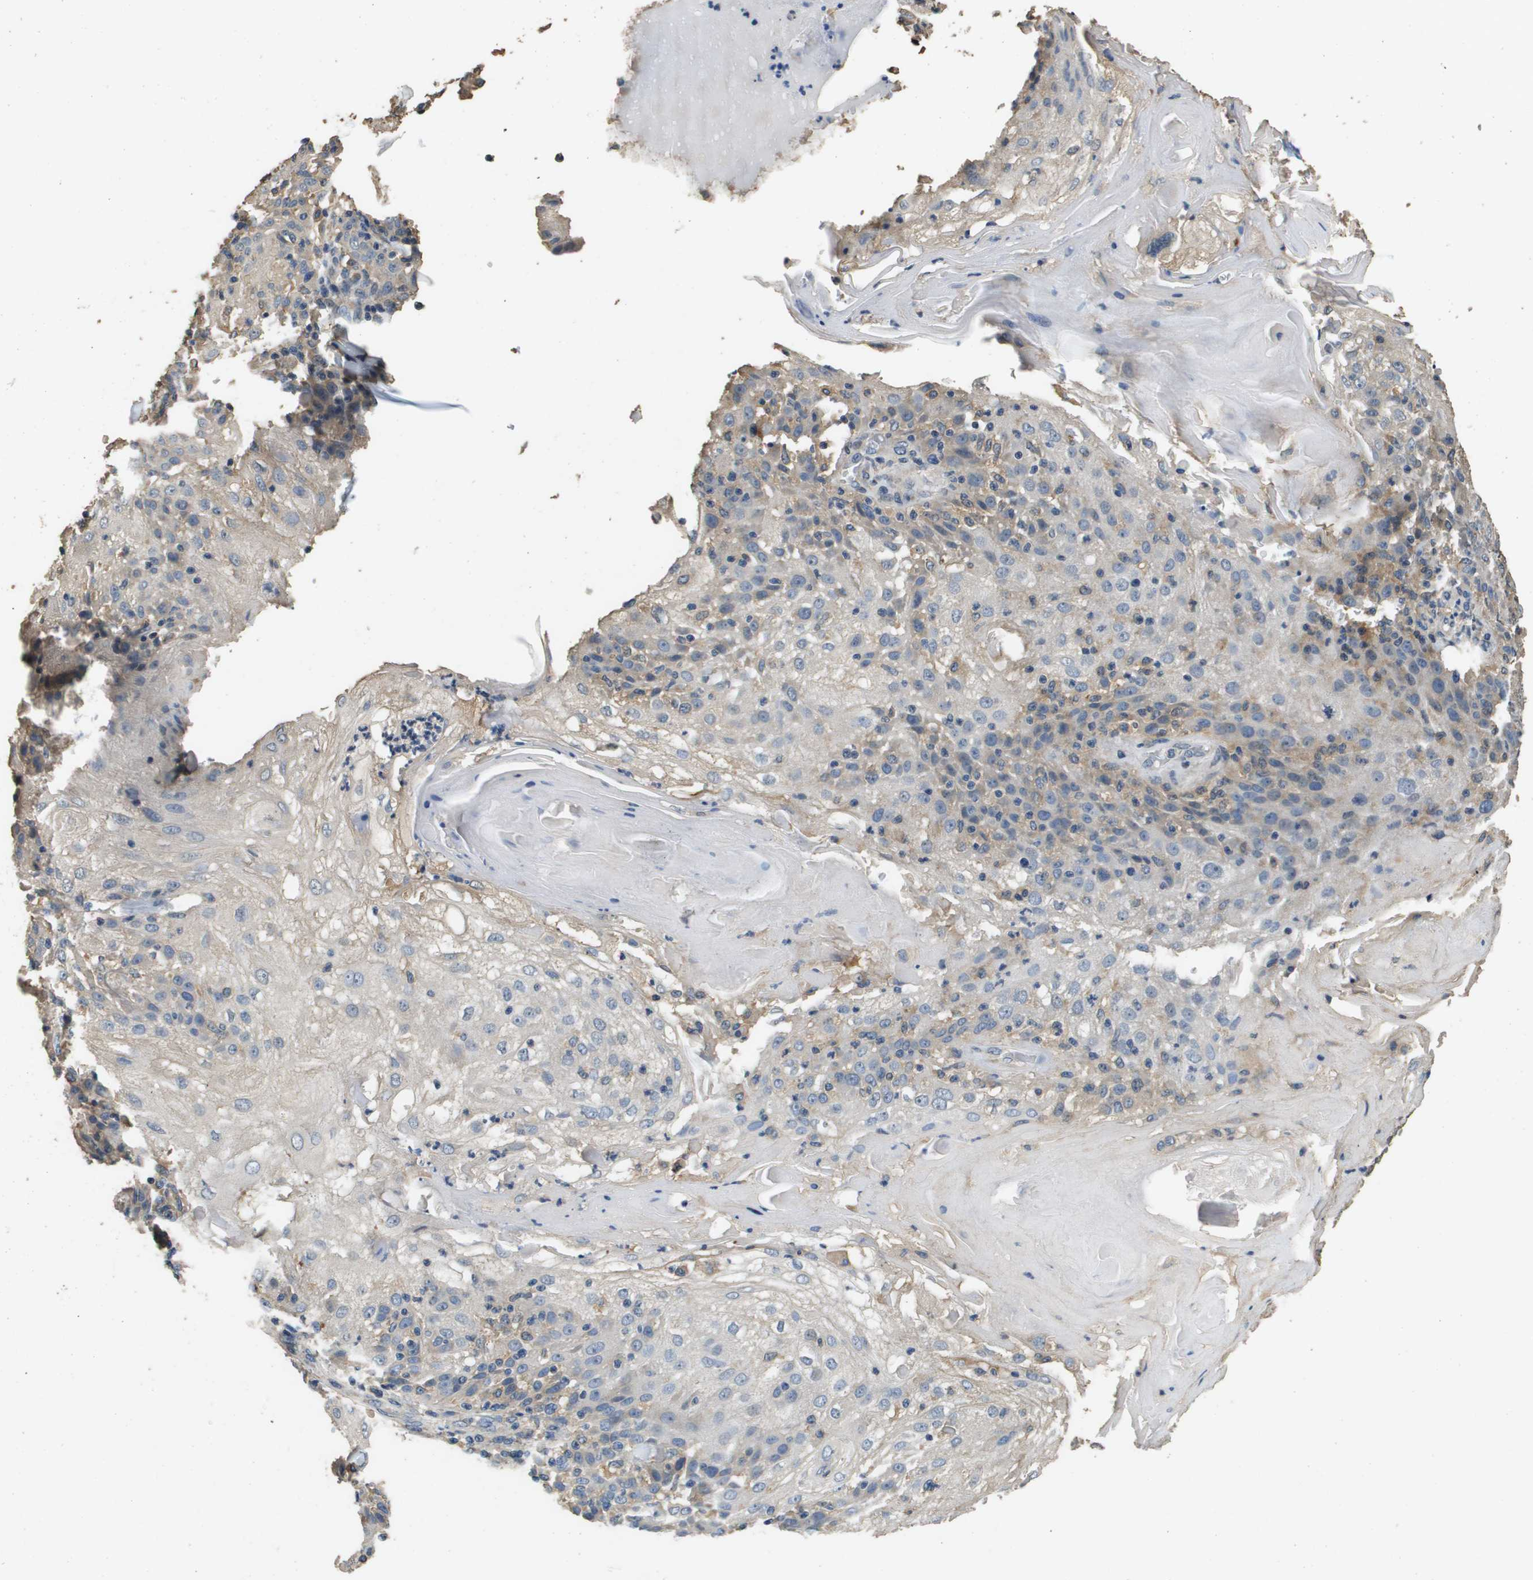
{"staining": {"intensity": "negative", "quantity": "none", "location": "none"}, "tissue": "skin cancer", "cell_type": "Tumor cells", "image_type": "cancer", "snomed": [{"axis": "morphology", "description": "Normal tissue, NOS"}, {"axis": "morphology", "description": "Squamous cell carcinoma, NOS"}, {"axis": "topography", "description": "Skin"}], "caption": "Tumor cells are negative for brown protein staining in skin squamous cell carcinoma. (DAB (3,3'-diaminobenzidine) IHC, high magnification).", "gene": "RAB6B", "patient": {"sex": "female", "age": 83}}